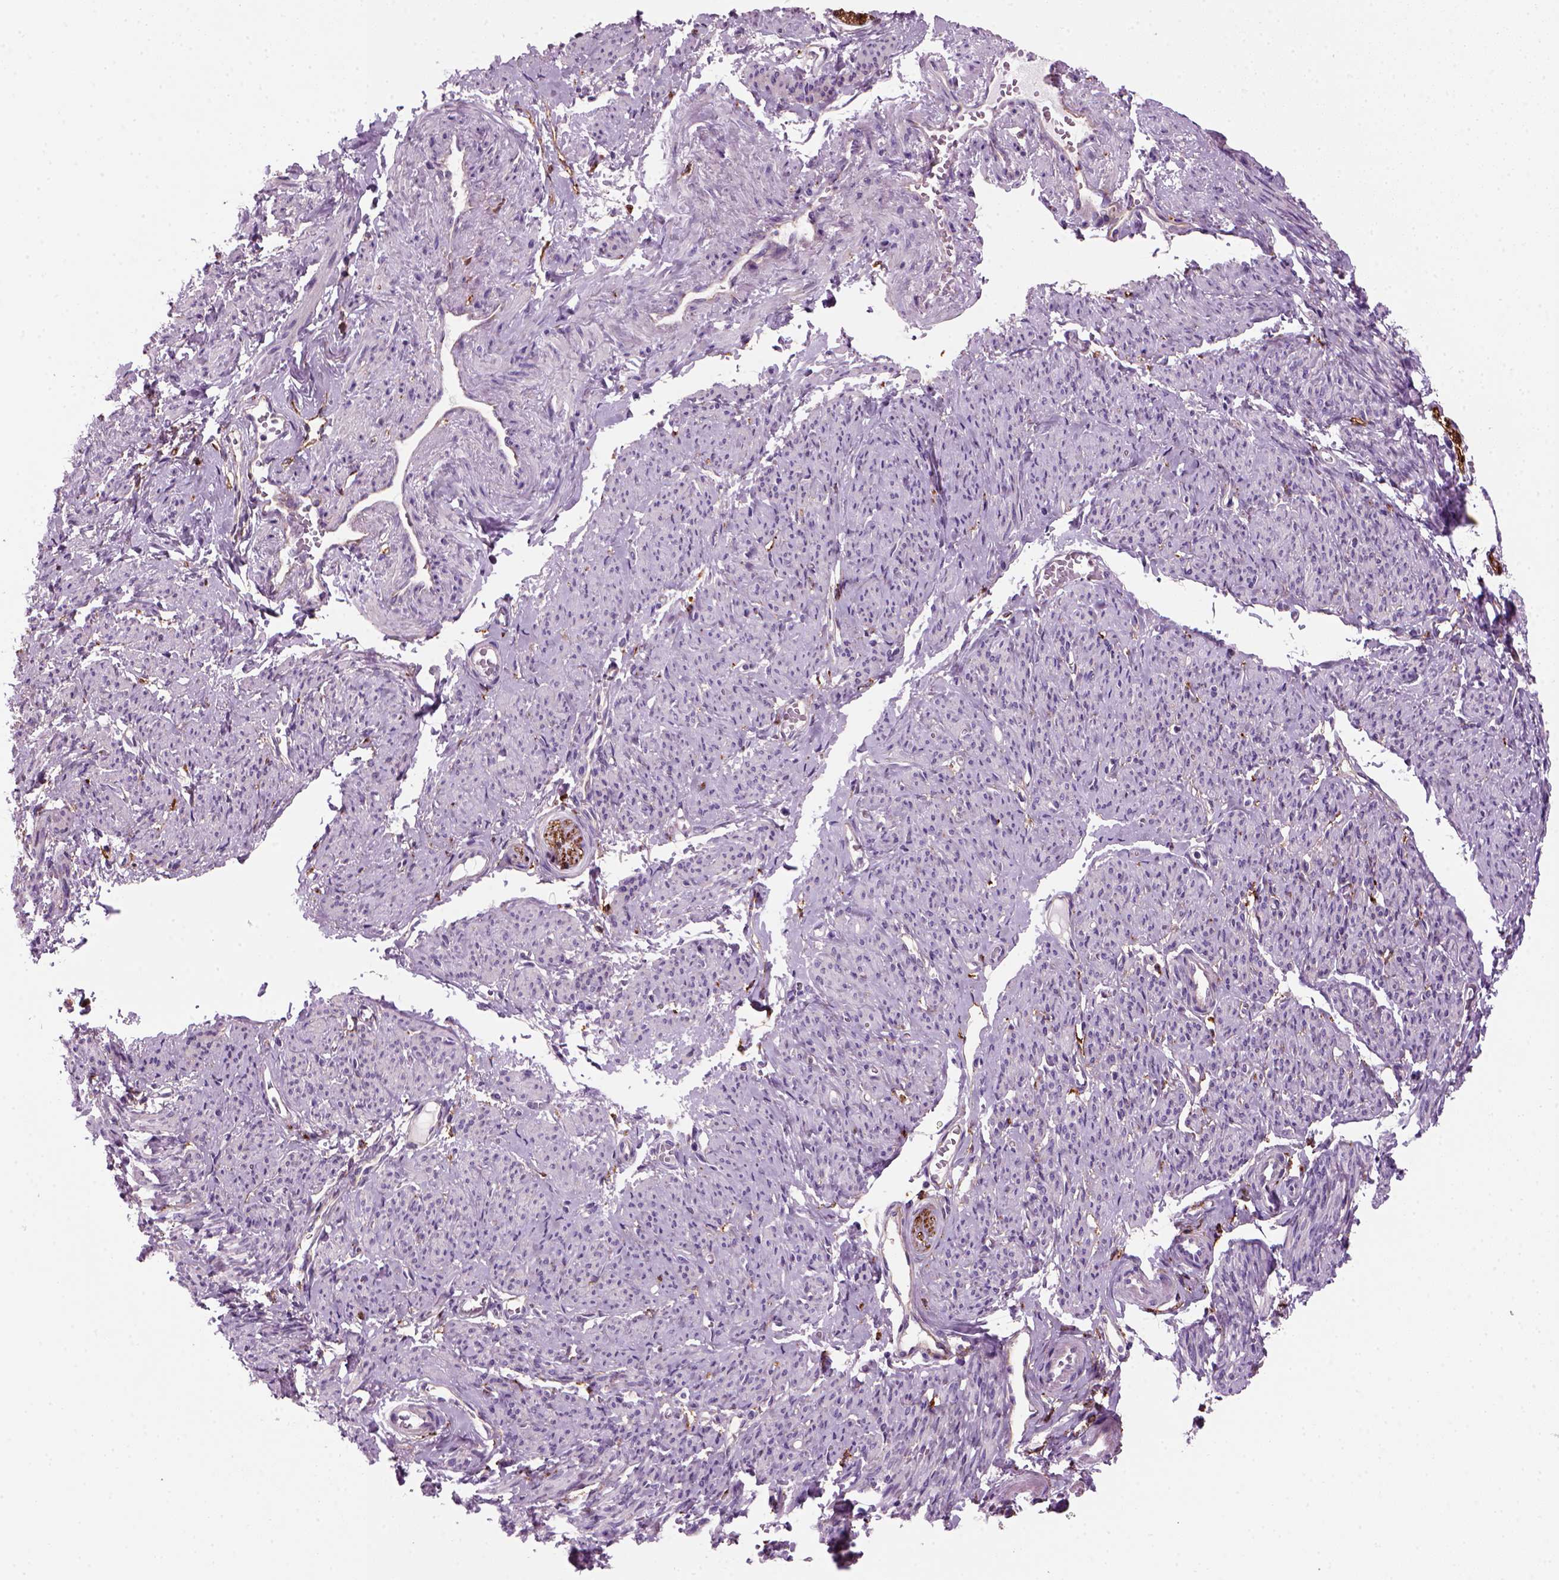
{"staining": {"intensity": "negative", "quantity": "none", "location": "none"}, "tissue": "smooth muscle", "cell_type": "Smooth muscle cells", "image_type": "normal", "snomed": [{"axis": "morphology", "description": "Normal tissue, NOS"}, {"axis": "topography", "description": "Smooth muscle"}], "caption": "An image of smooth muscle stained for a protein demonstrates no brown staining in smooth muscle cells. Nuclei are stained in blue.", "gene": "MARCKS", "patient": {"sex": "female", "age": 65}}